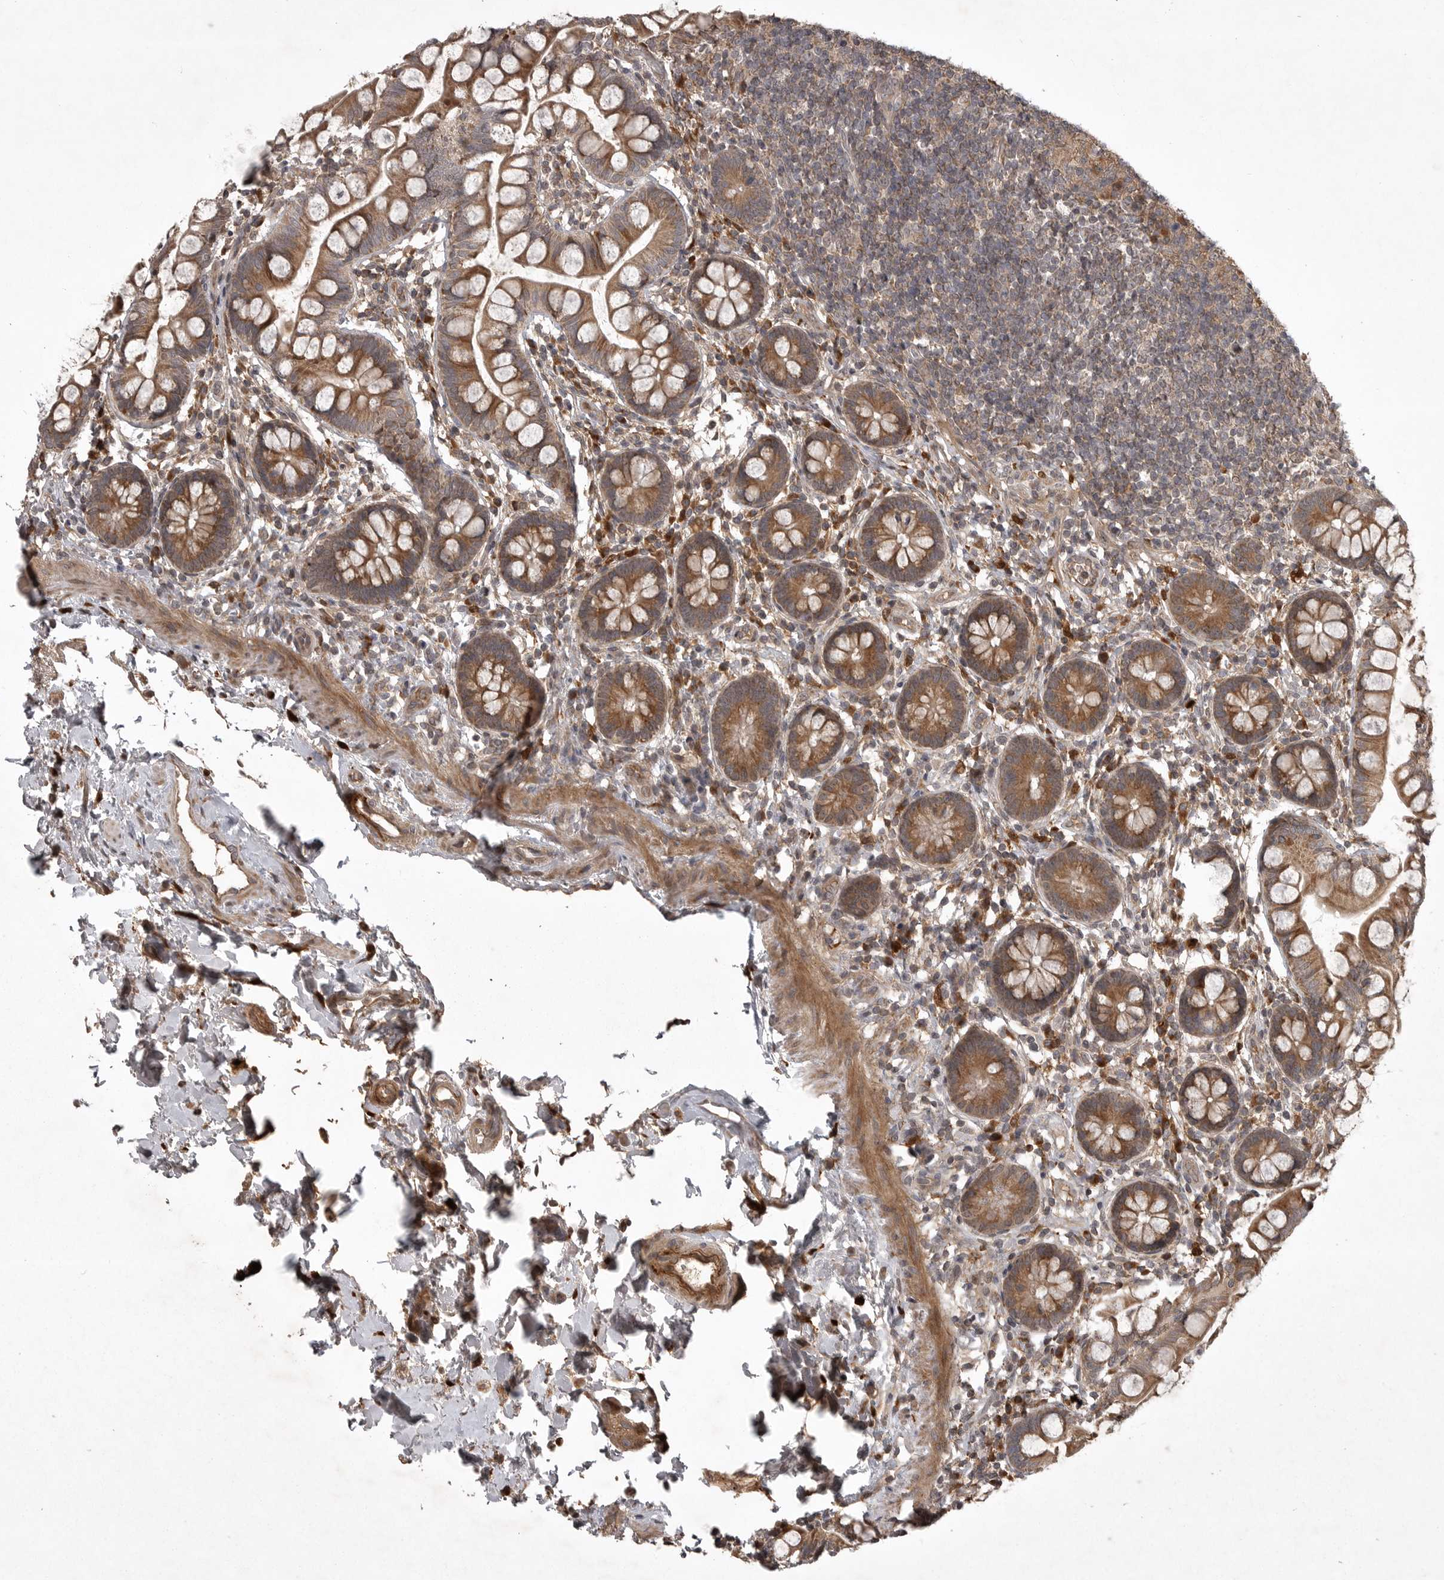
{"staining": {"intensity": "moderate", "quantity": ">75%", "location": "cytoplasmic/membranous"}, "tissue": "small intestine", "cell_type": "Glandular cells", "image_type": "normal", "snomed": [{"axis": "morphology", "description": "Normal tissue, NOS"}, {"axis": "topography", "description": "Small intestine"}], "caption": "Small intestine stained with DAB immunohistochemistry (IHC) shows medium levels of moderate cytoplasmic/membranous expression in approximately >75% of glandular cells. (Stains: DAB (3,3'-diaminobenzidine) in brown, nuclei in blue, Microscopy: brightfield microscopy at high magnification).", "gene": "GPR31", "patient": {"sex": "female", "age": 84}}